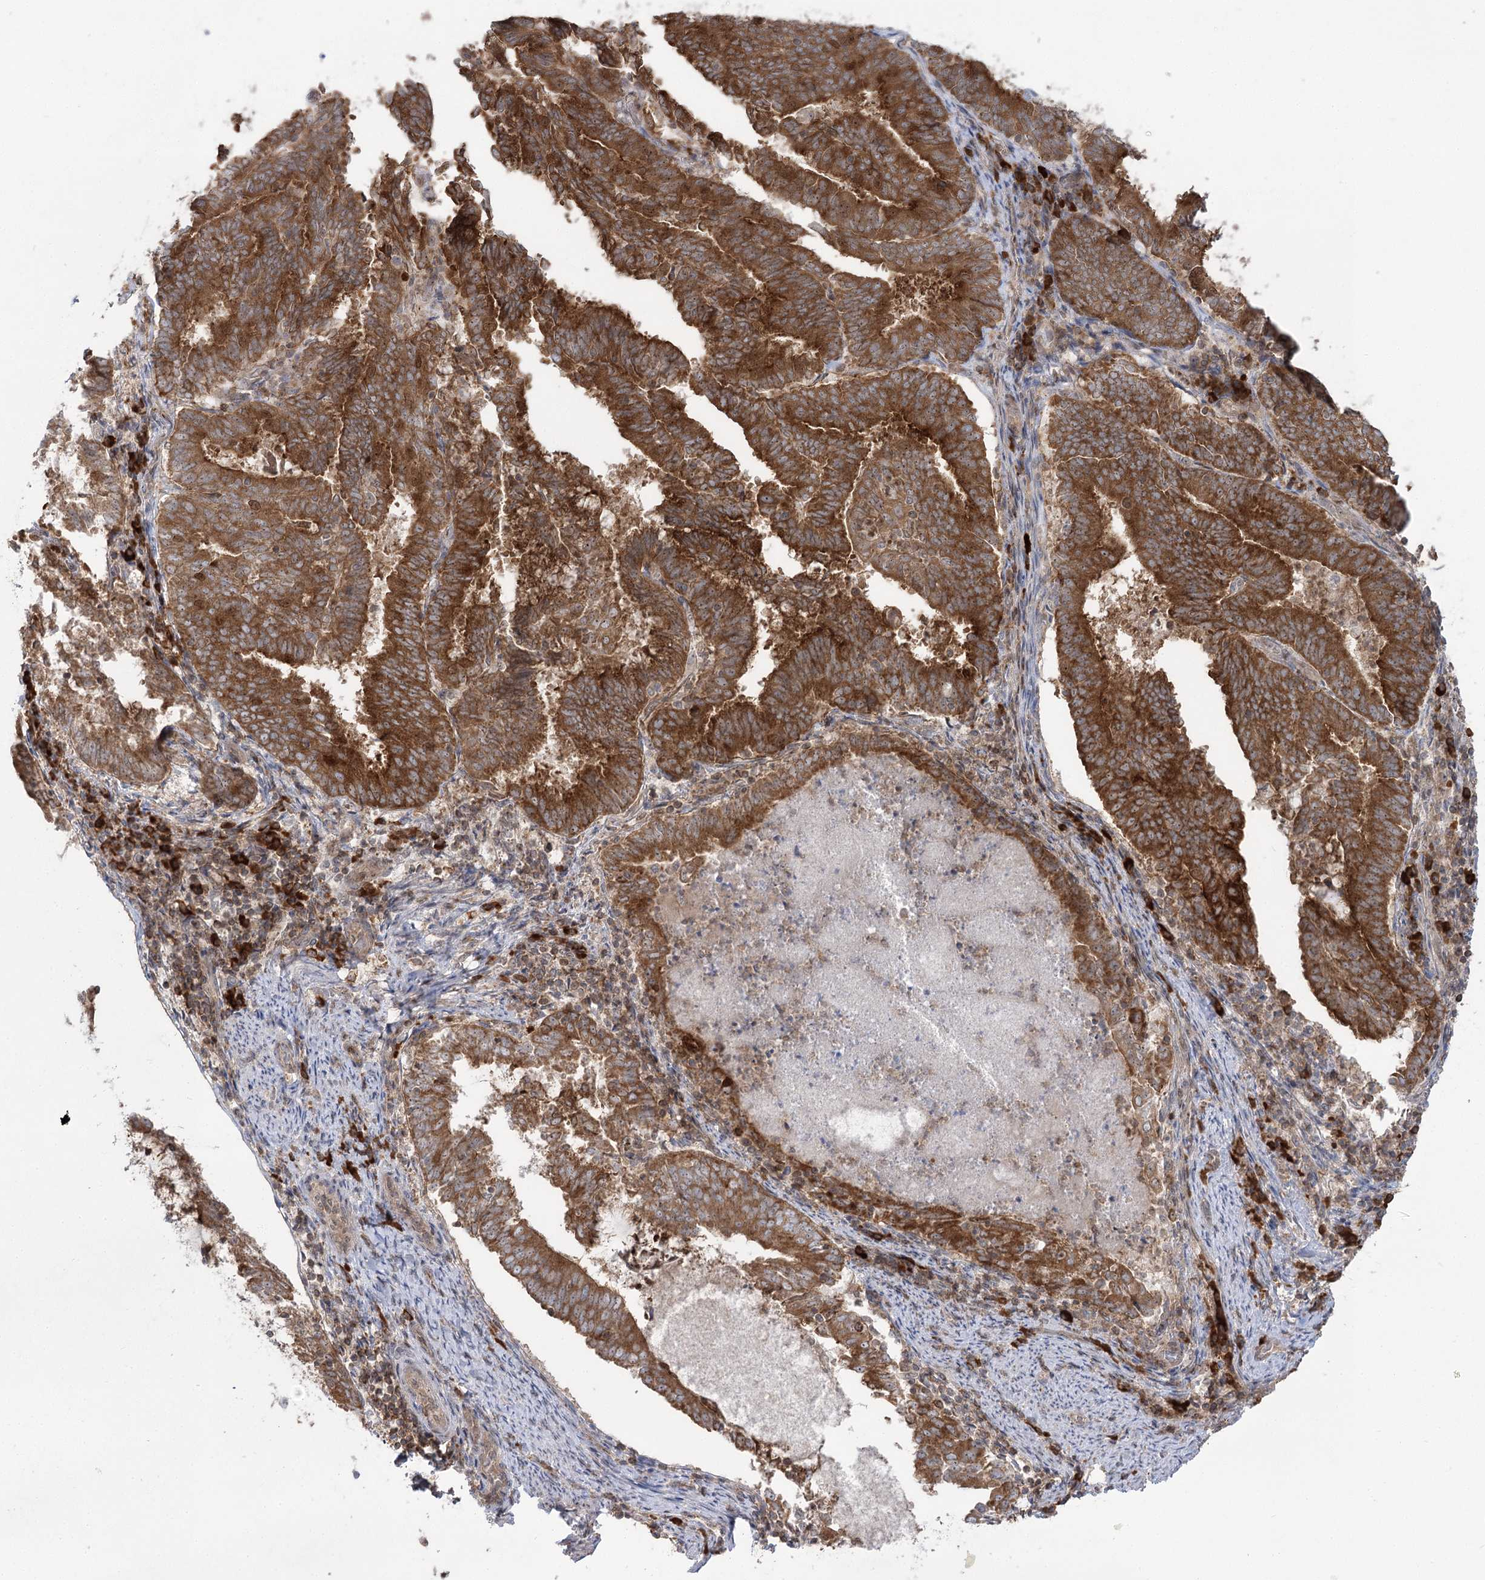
{"staining": {"intensity": "strong", "quantity": ">75%", "location": "cytoplasmic/membranous"}, "tissue": "endometrial cancer", "cell_type": "Tumor cells", "image_type": "cancer", "snomed": [{"axis": "morphology", "description": "Adenocarcinoma, NOS"}, {"axis": "topography", "description": "Endometrium"}], "caption": "Immunohistochemistry (IHC) micrograph of endometrial cancer stained for a protein (brown), which exhibits high levels of strong cytoplasmic/membranous positivity in approximately >75% of tumor cells.", "gene": "SYTL1", "patient": {"sex": "female", "age": 80}}